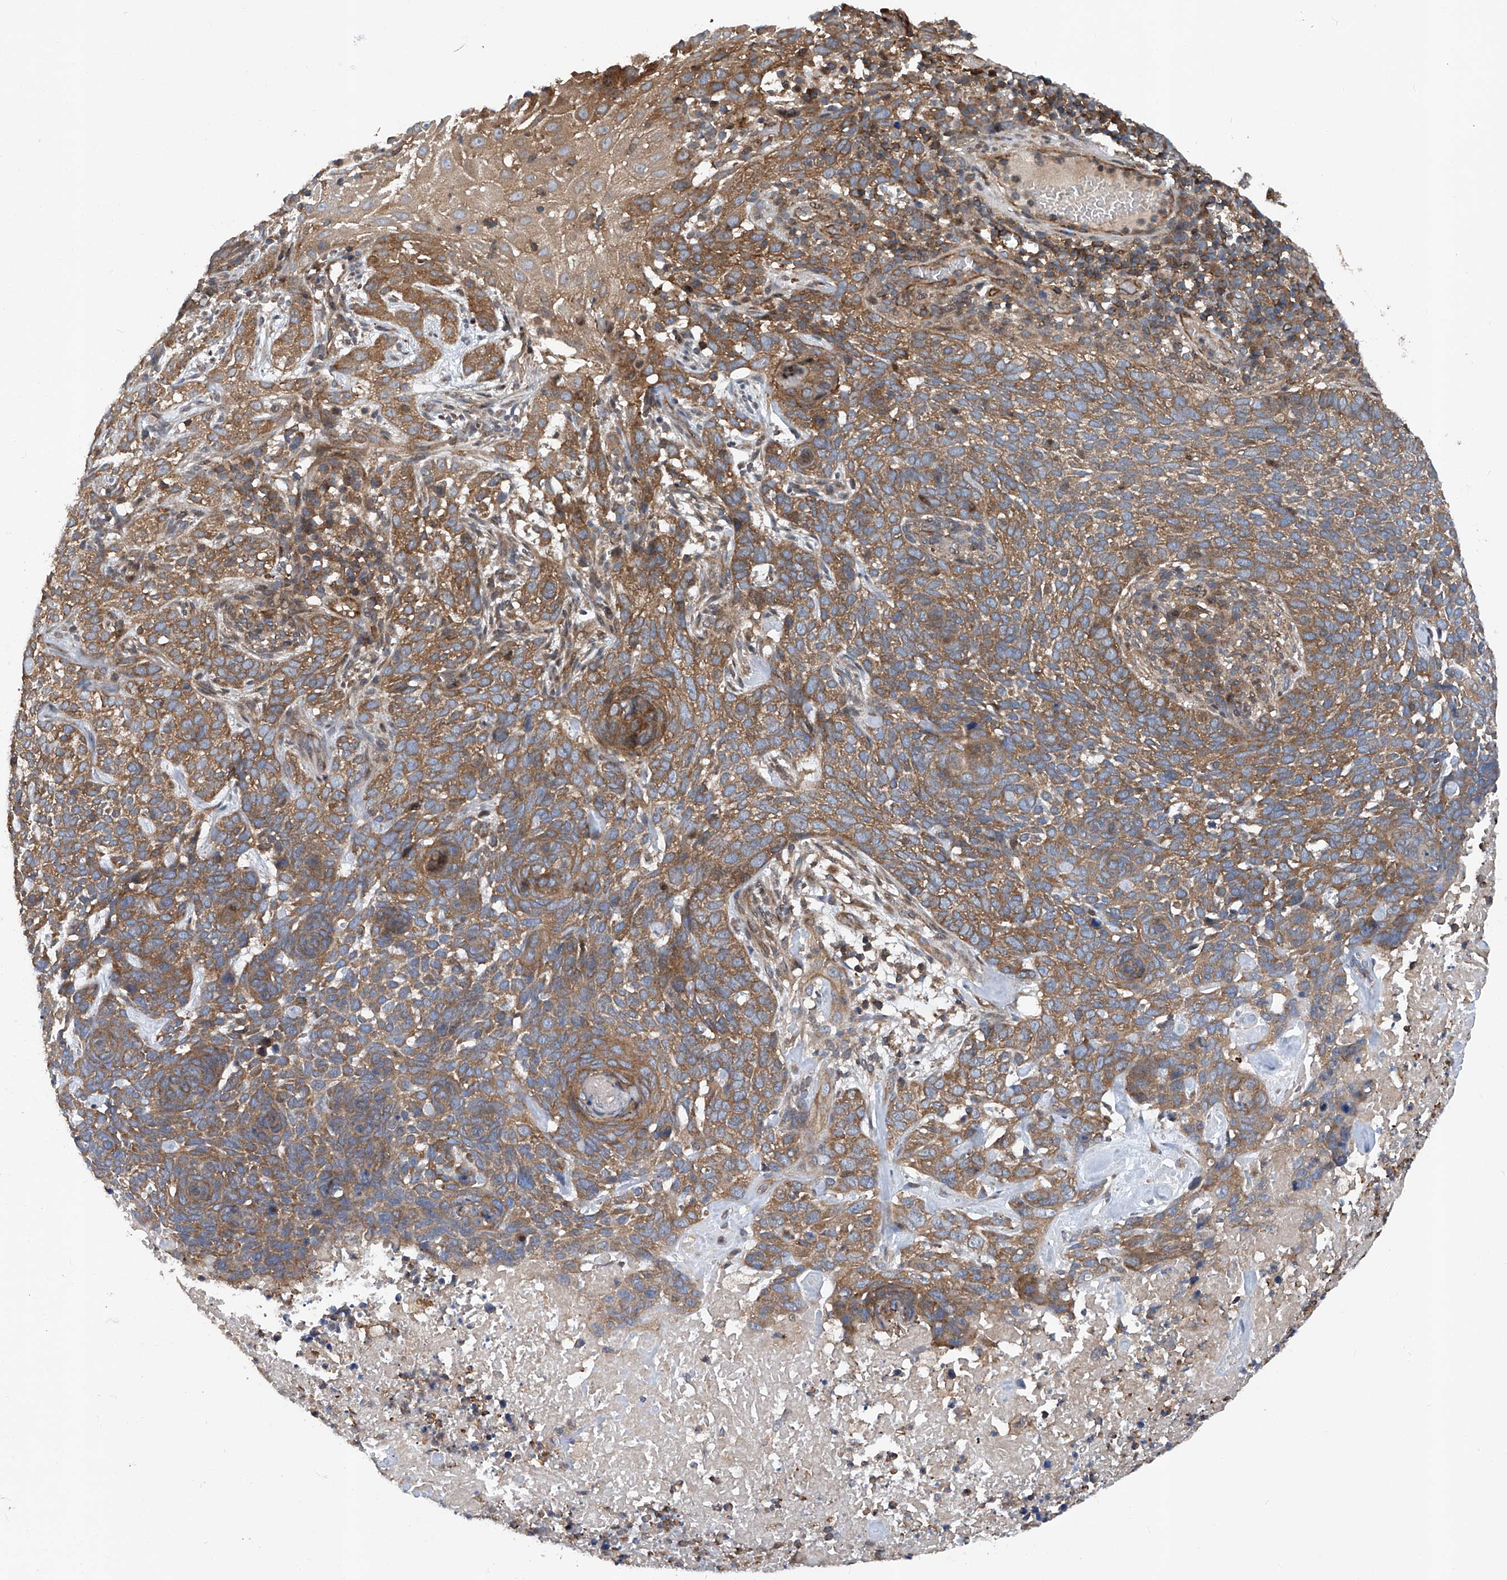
{"staining": {"intensity": "moderate", "quantity": ">75%", "location": "cytoplasmic/membranous"}, "tissue": "skin cancer", "cell_type": "Tumor cells", "image_type": "cancer", "snomed": [{"axis": "morphology", "description": "Basal cell carcinoma"}, {"axis": "topography", "description": "Skin"}], "caption": "This is an image of IHC staining of skin cancer (basal cell carcinoma), which shows moderate expression in the cytoplasmic/membranous of tumor cells.", "gene": "SMAP1", "patient": {"sex": "female", "age": 64}}